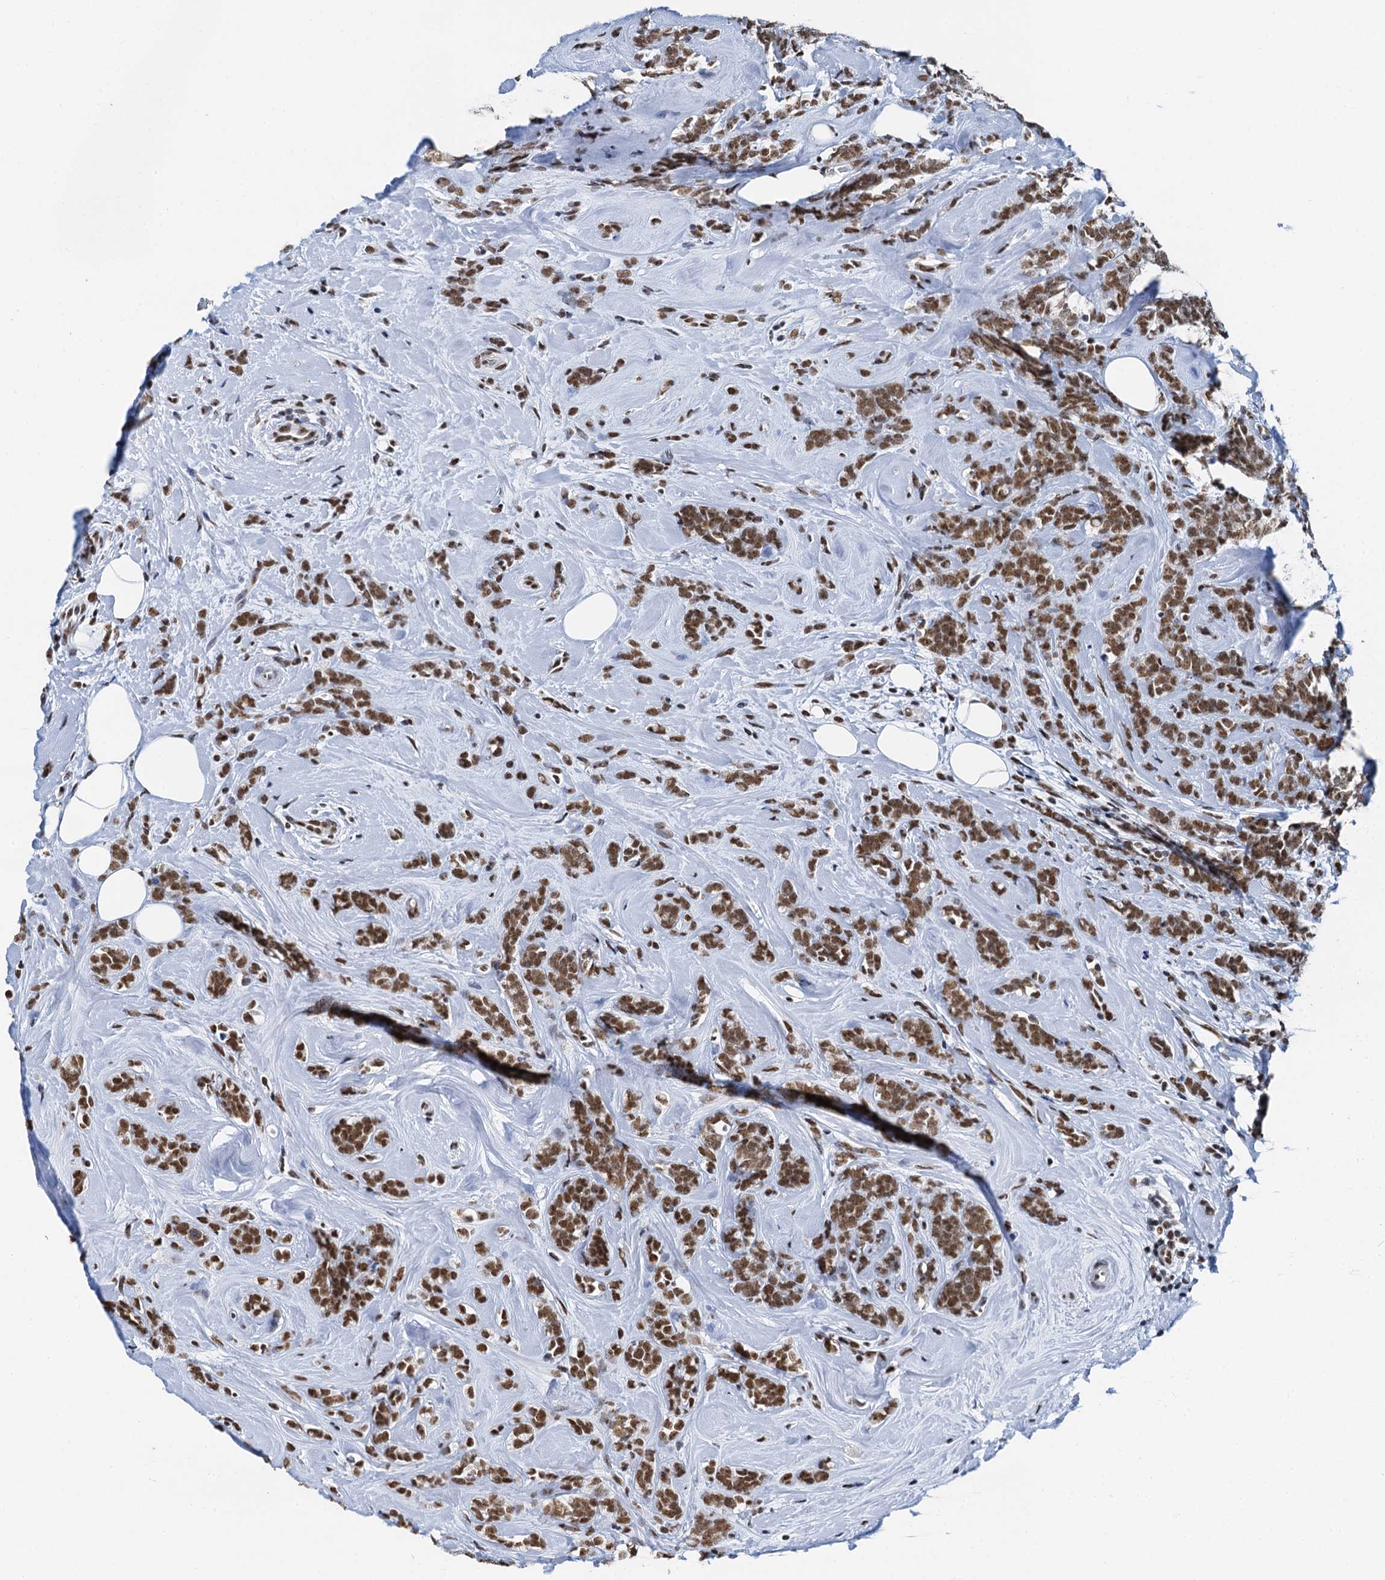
{"staining": {"intensity": "moderate", "quantity": ">75%", "location": "nuclear"}, "tissue": "breast cancer", "cell_type": "Tumor cells", "image_type": "cancer", "snomed": [{"axis": "morphology", "description": "Lobular carcinoma"}, {"axis": "topography", "description": "Breast"}], "caption": "Immunohistochemical staining of breast cancer (lobular carcinoma) demonstrates moderate nuclear protein staining in about >75% of tumor cells. (brown staining indicates protein expression, while blue staining denotes nuclei).", "gene": "SLTM", "patient": {"sex": "female", "age": 58}}